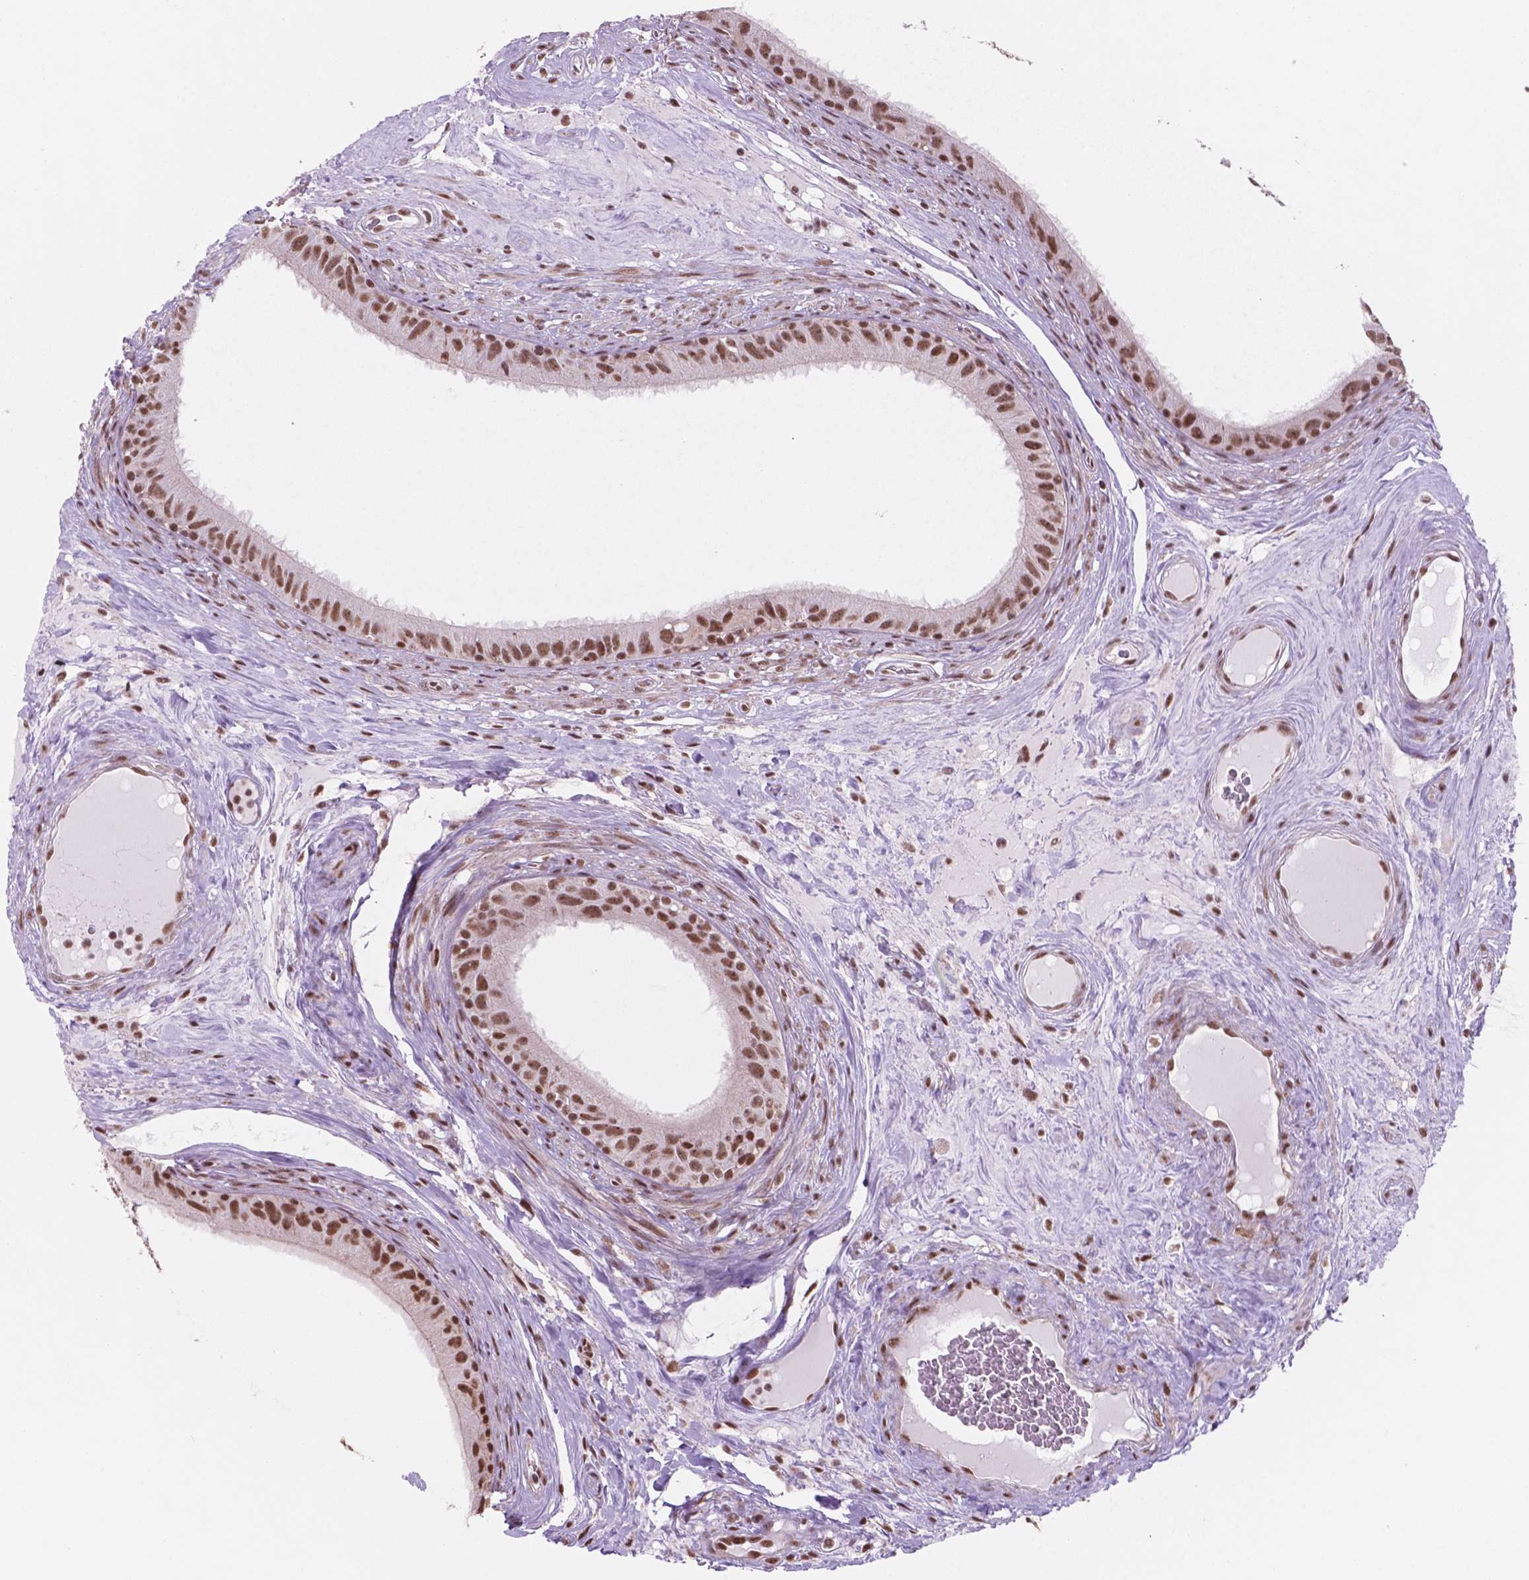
{"staining": {"intensity": "strong", "quantity": ">75%", "location": "nuclear"}, "tissue": "epididymis", "cell_type": "Glandular cells", "image_type": "normal", "snomed": [{"axis": "morphology", "description": "Normal tissue, NOS"}, {"axis": "topography", "description": "Epididymis"}], "caption": "A brown stain shows strong nuclear positivity of a protein in glandular cells of benign epididymis.", "gene": "NDUFA10", "patient": {"sex": "male", "age": 59}}